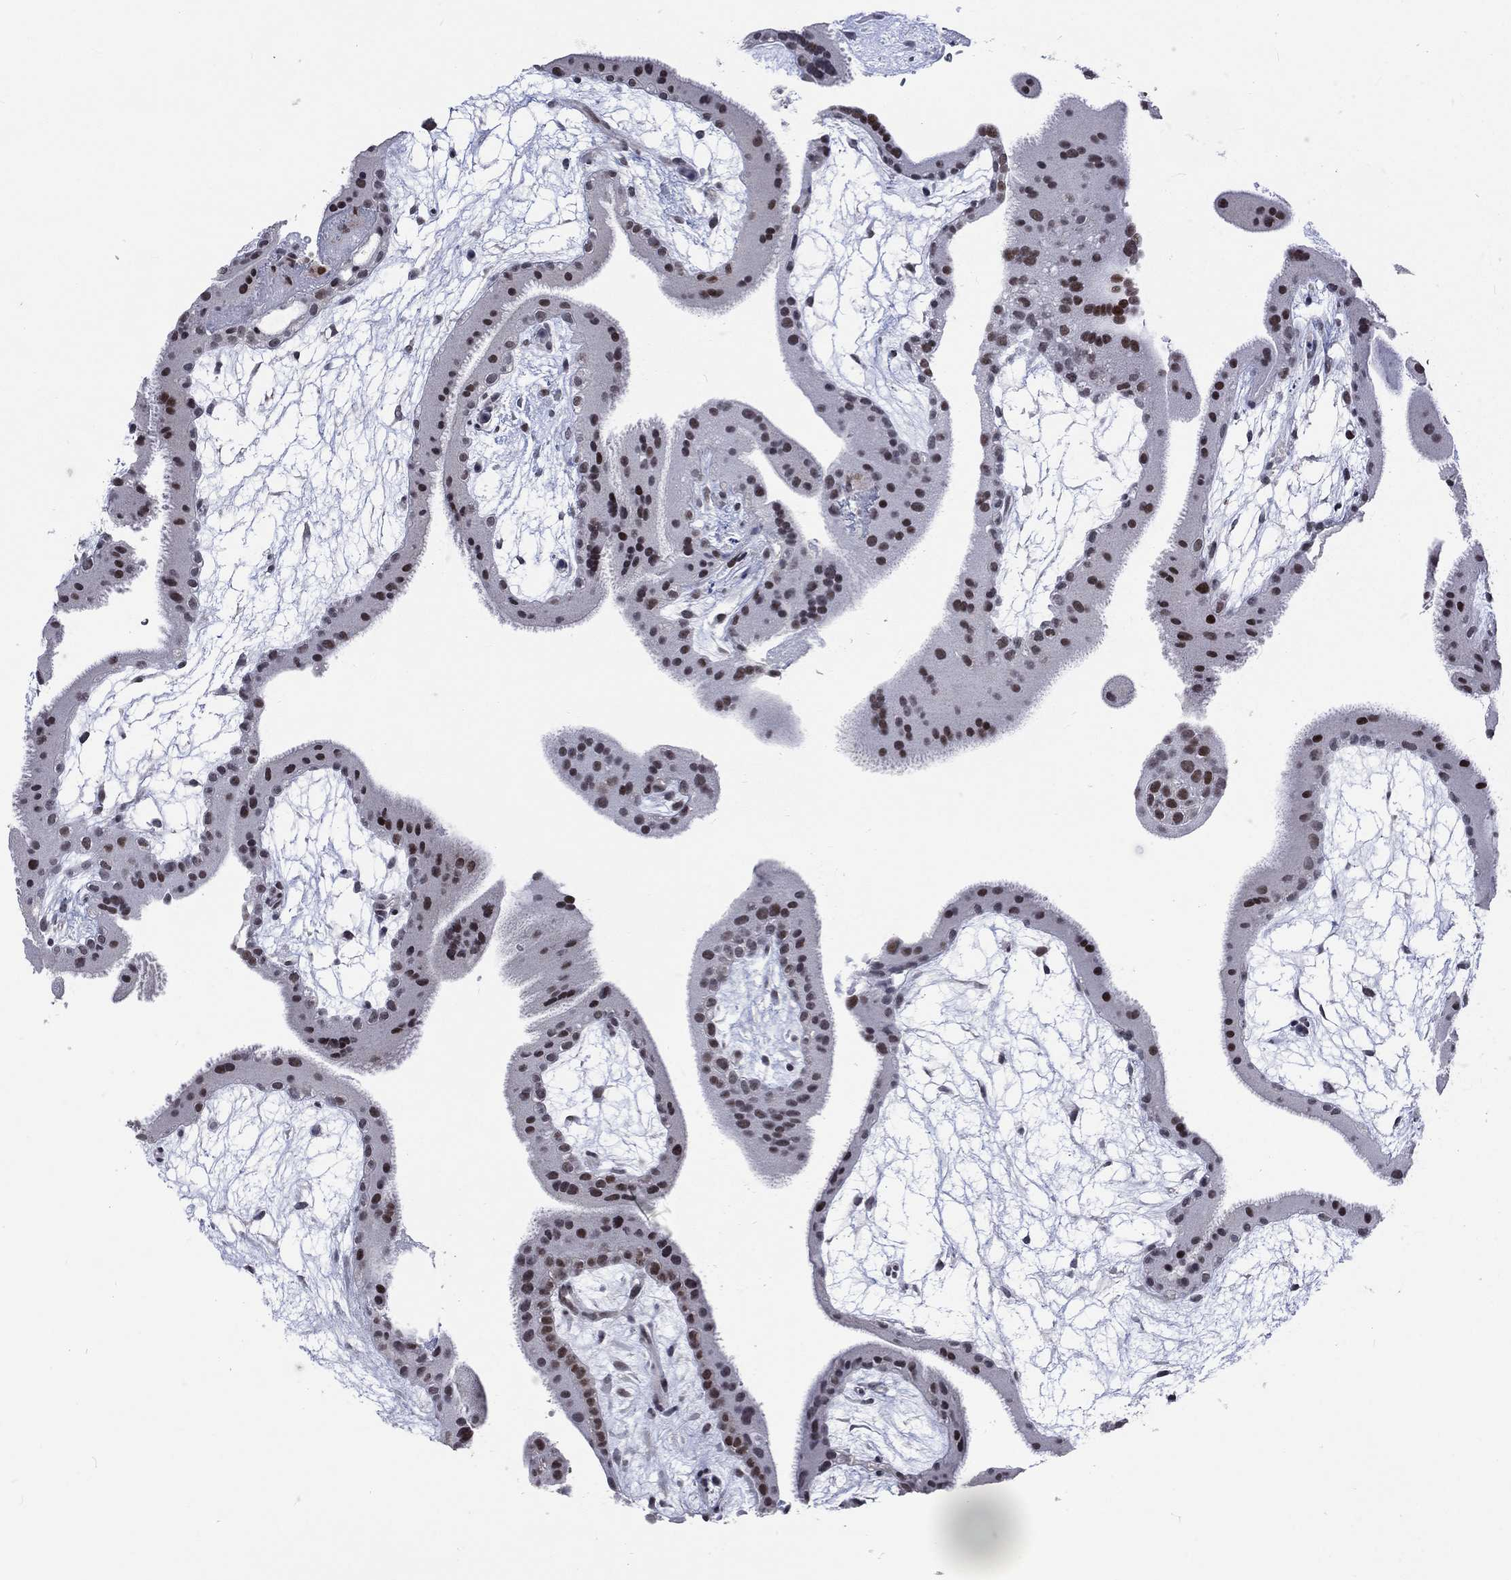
{"staining": {"intensity": "moderate", "quantity": "<25%", "location": "nuclear"}, "tissue": "placenta", "cell_type": "Decidual cells", "image_type": "normal", "snomed": [{"axis": "morphology", "description": "Normal tissue, NOS"}, {"axis": "topography", "description": "Placenta"}], "caption": "Immunohistochemical staining of unremarkable human placenta displays <25% levels of moderate nuclear protein positivity in about <25% of decidual cells.", "gene": "HCFC1", "patient": {"sex": "female", "age": 19}}